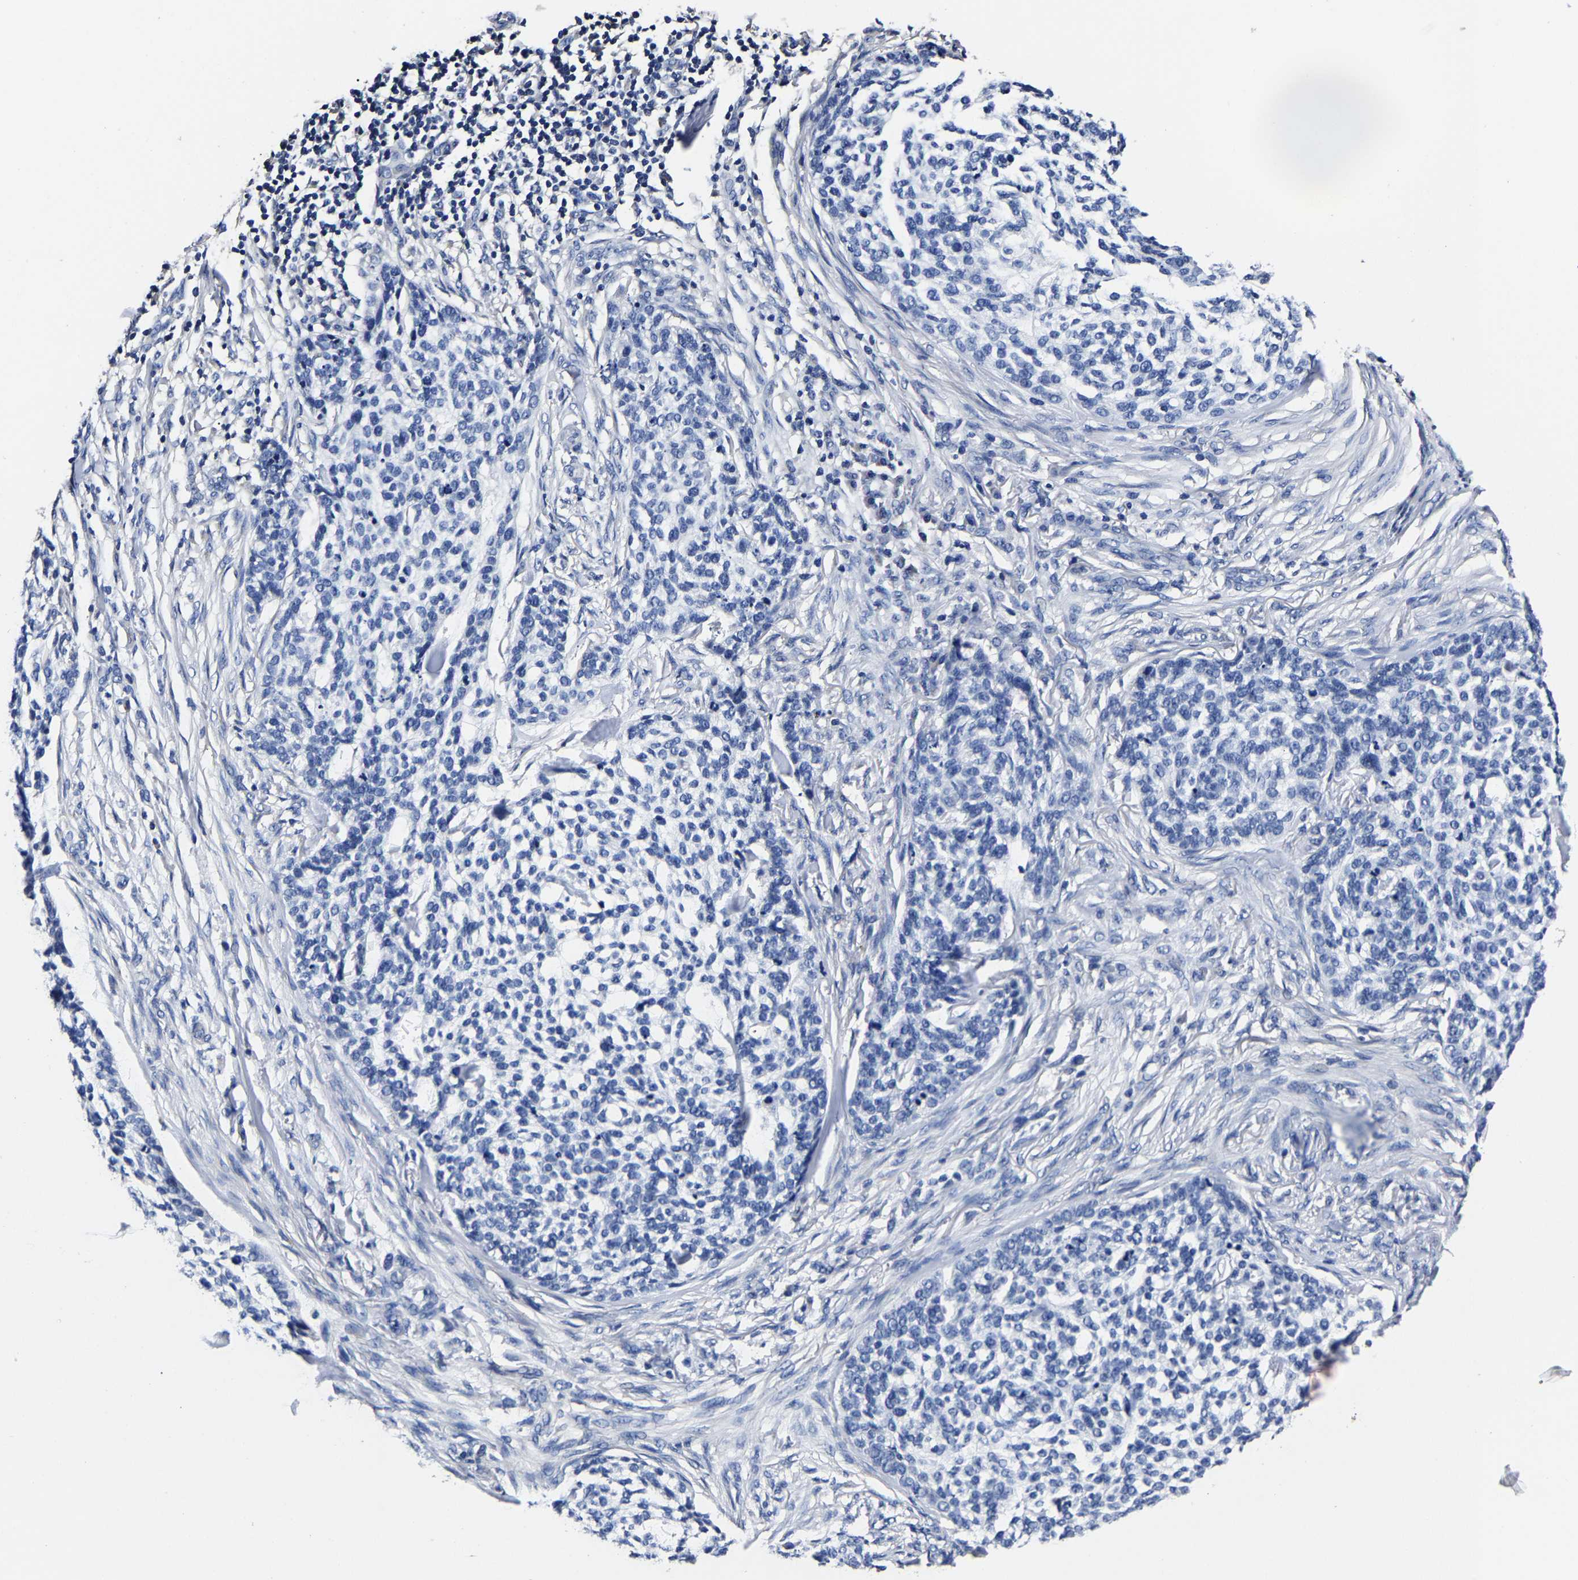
{"staining": {"intensity": "negative", "quantity": "none", "location": "none"}, "tissue": "skin cancer", "cell_type": "Tumor cells", "image_type": "cancer", "snomed": [{"axis": "morphology", "description": "Basal cell carcinoma"}, {"axis": "topography", "description": "Skin"}], "caption": "This is an immunohistochemistry (IHC) micrograph of human skin cancer (basal cell carcinoma). There is no expression in tumor cells.", "gene": "AKAP4", "patient": {"sex": "female", "age": 64}}